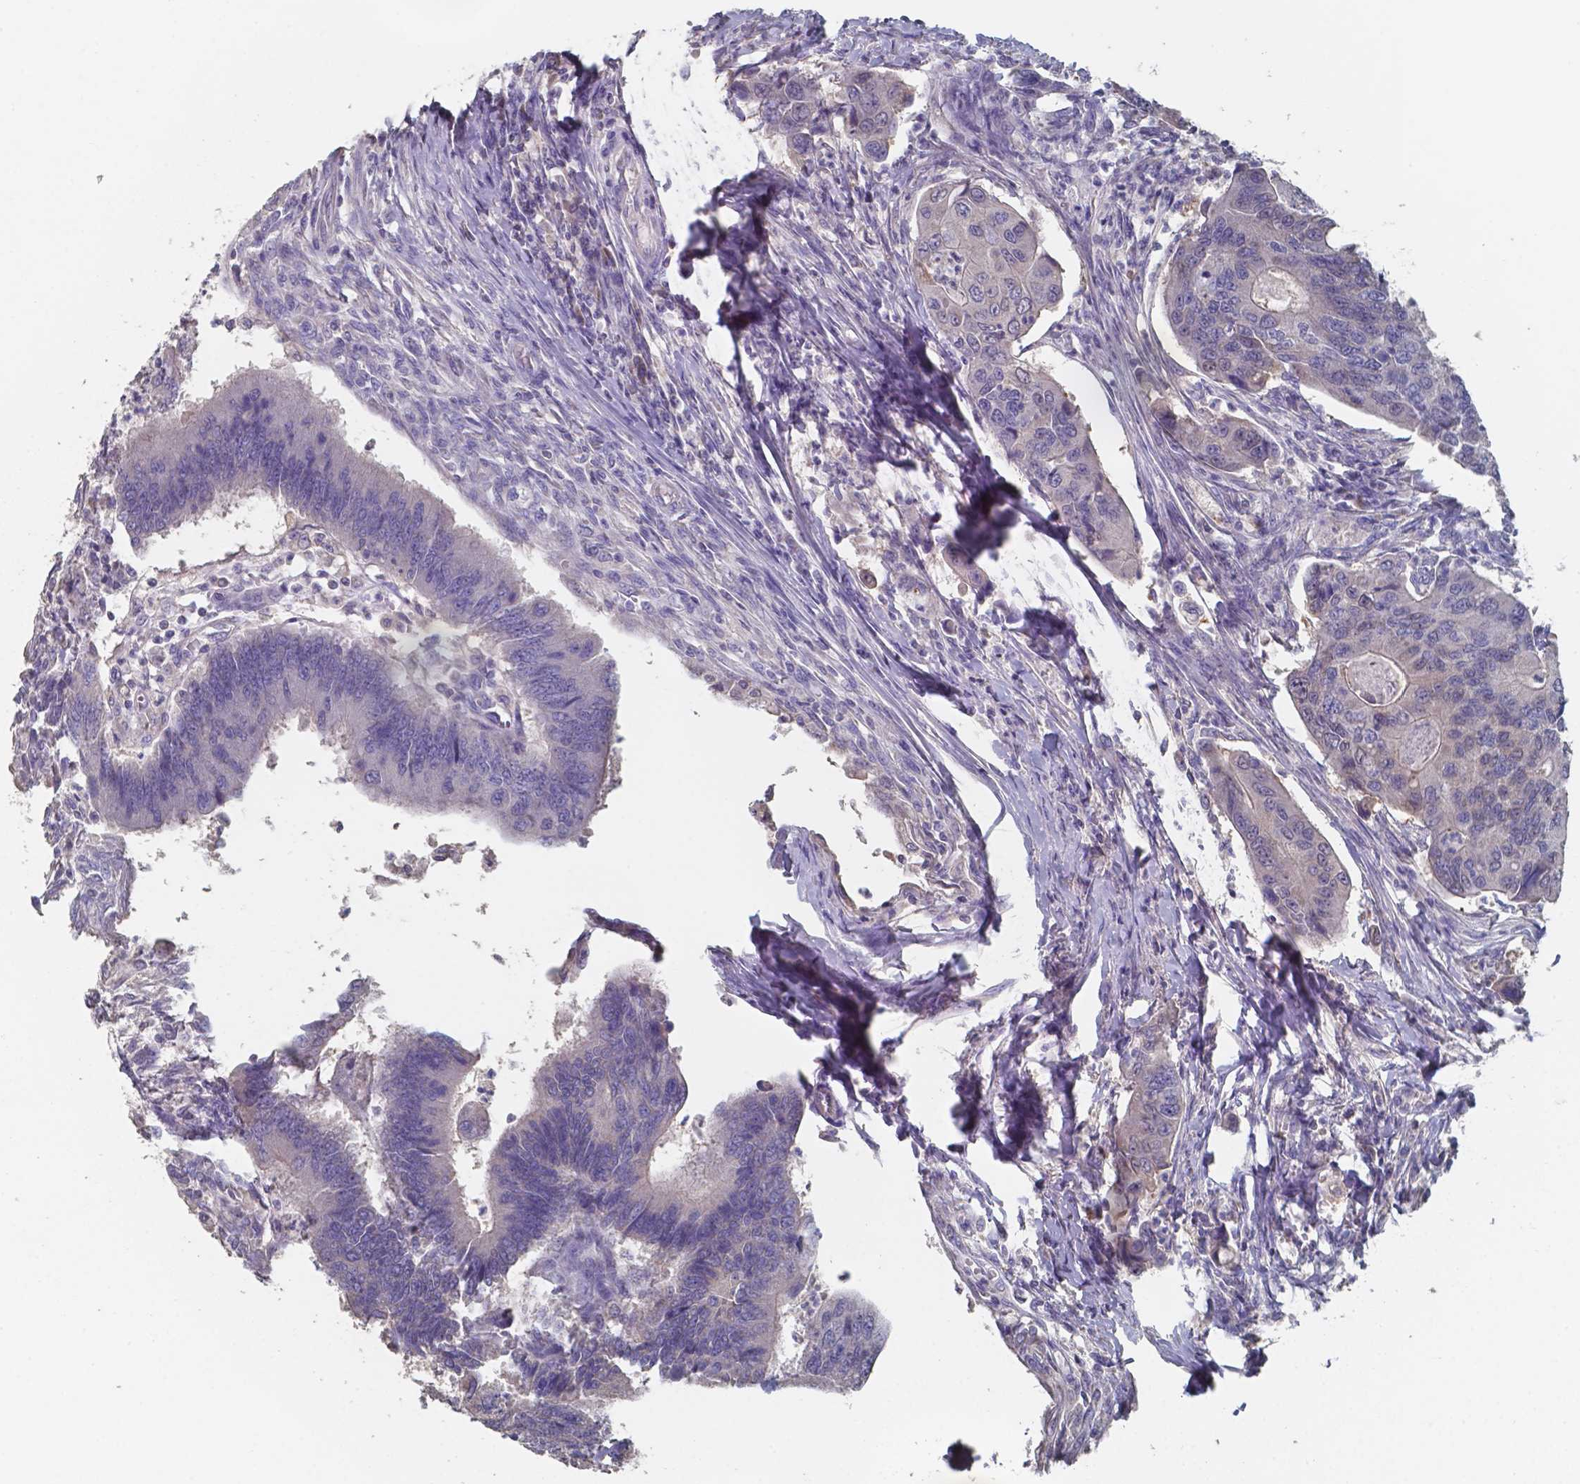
{"staining": {"intensity": "negative", "quantity": "none", "location": "none"}, "tissue": "colorectal cancer", "cell_type": "Tumor cells", "image_type": "cancer", "snomed": [{"axis": "morphology", "description": "Adenocarcinoma, NOS"}, {"axis": "topography", "description": "Colon"}], "caption": "Immunohistochemistry of human adenocarcinoma (colorectal) shows no staining in tumor cells.", "gene": "FOXJ1", "patient": {"sex": "female", "age": 67}}